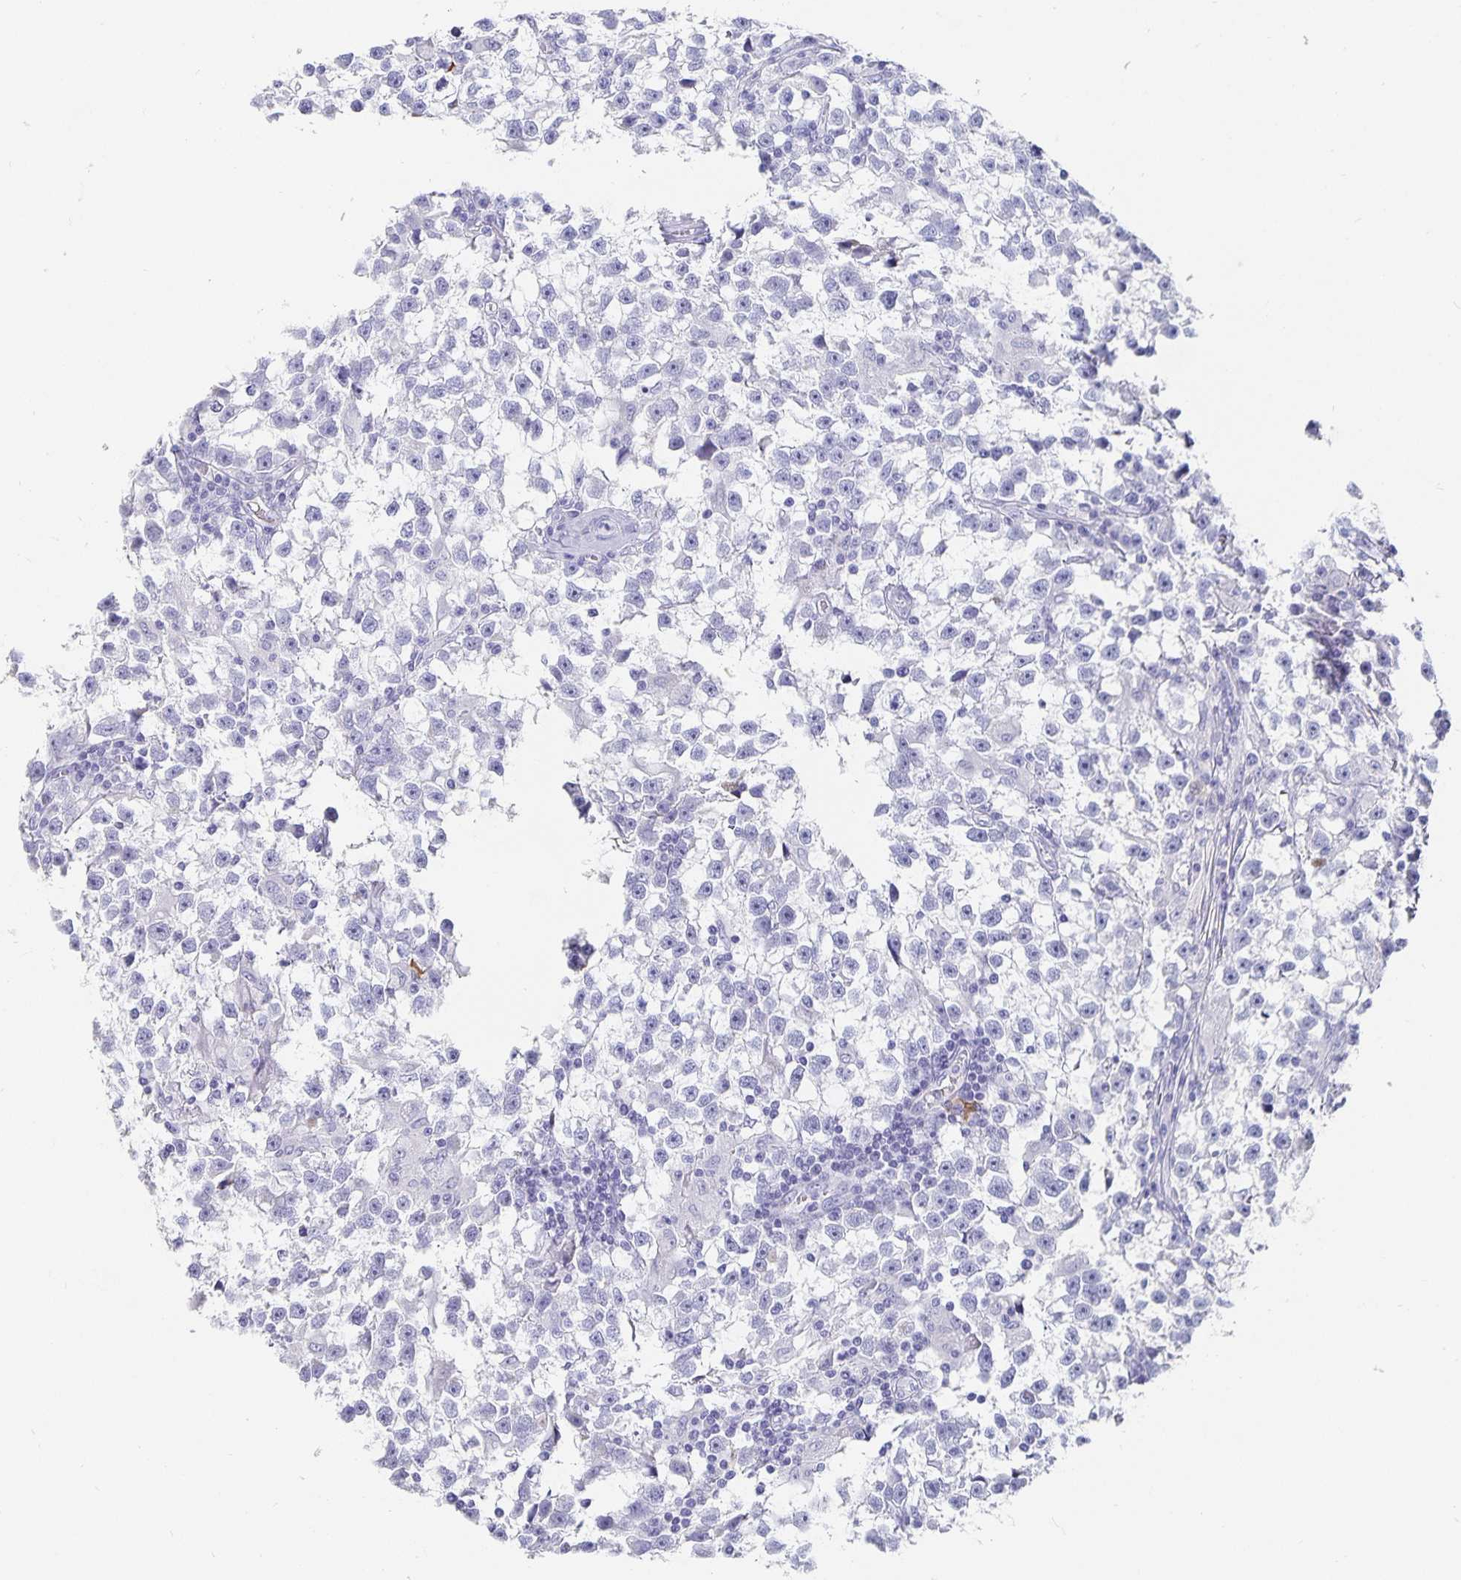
{"staining": {"intensity": "negative", "quantity": "none", "location": "none"}, "tissue": "testis cancer", "cell_type": "Tumor cells", "image_type": "cancer", "snomed": [{"axis": "morphology", "description": "Seminoma, NOS"}, {"axis": "topography", "description": "Testis"}], "caption": "Immunohistochemistry (IHC) photomicrograph of neoplastic tissue: human testis seminoma stained with DAB (3,3'-diaminobenzidine) demonstrates no significant protein expression in tumor cells.", "gene": "CHGA", "patient": {"sex": "male", "age": 31}}